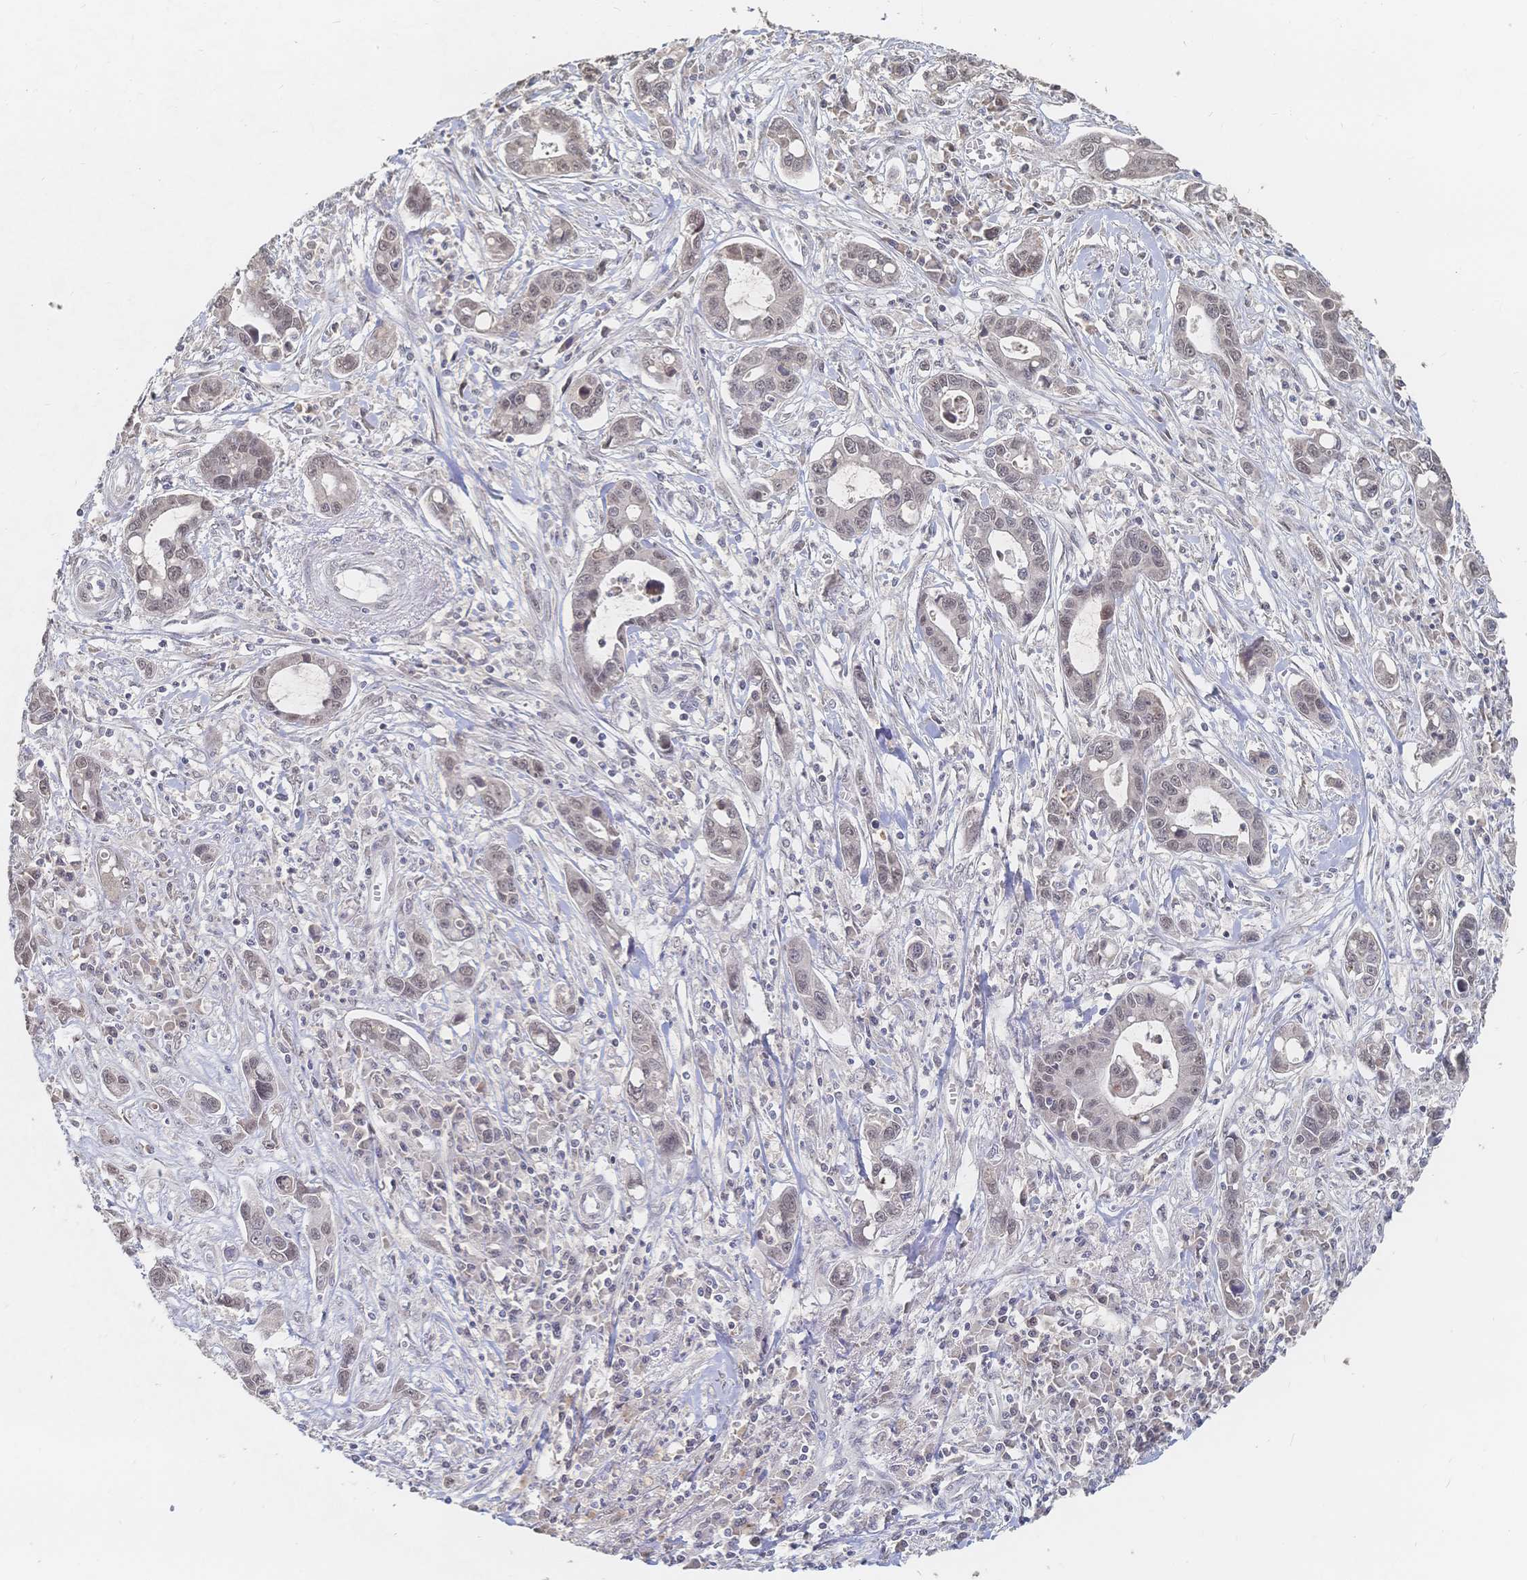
{"staining": {"intensity": "weak", "quantity": "25%-75%", "location": "nuclear"}, "tissue": "liver cancer", "cell_type": "Tumor cells", "image_type": "cancer", "snomed": [{"axis": "morphology", "description": "Cholangiocarcinoma"}, {"axis": "topography", "description": "Liver"}], "caption": "A brown stain labels weak nuclear positivity of a protein in human cholangiocarcinoma (liver) tumor cells. (IHC, brightfield microscopy, high magnification).", "gene": "LRP5", "patient": {"sex": "male", "age": 58}}